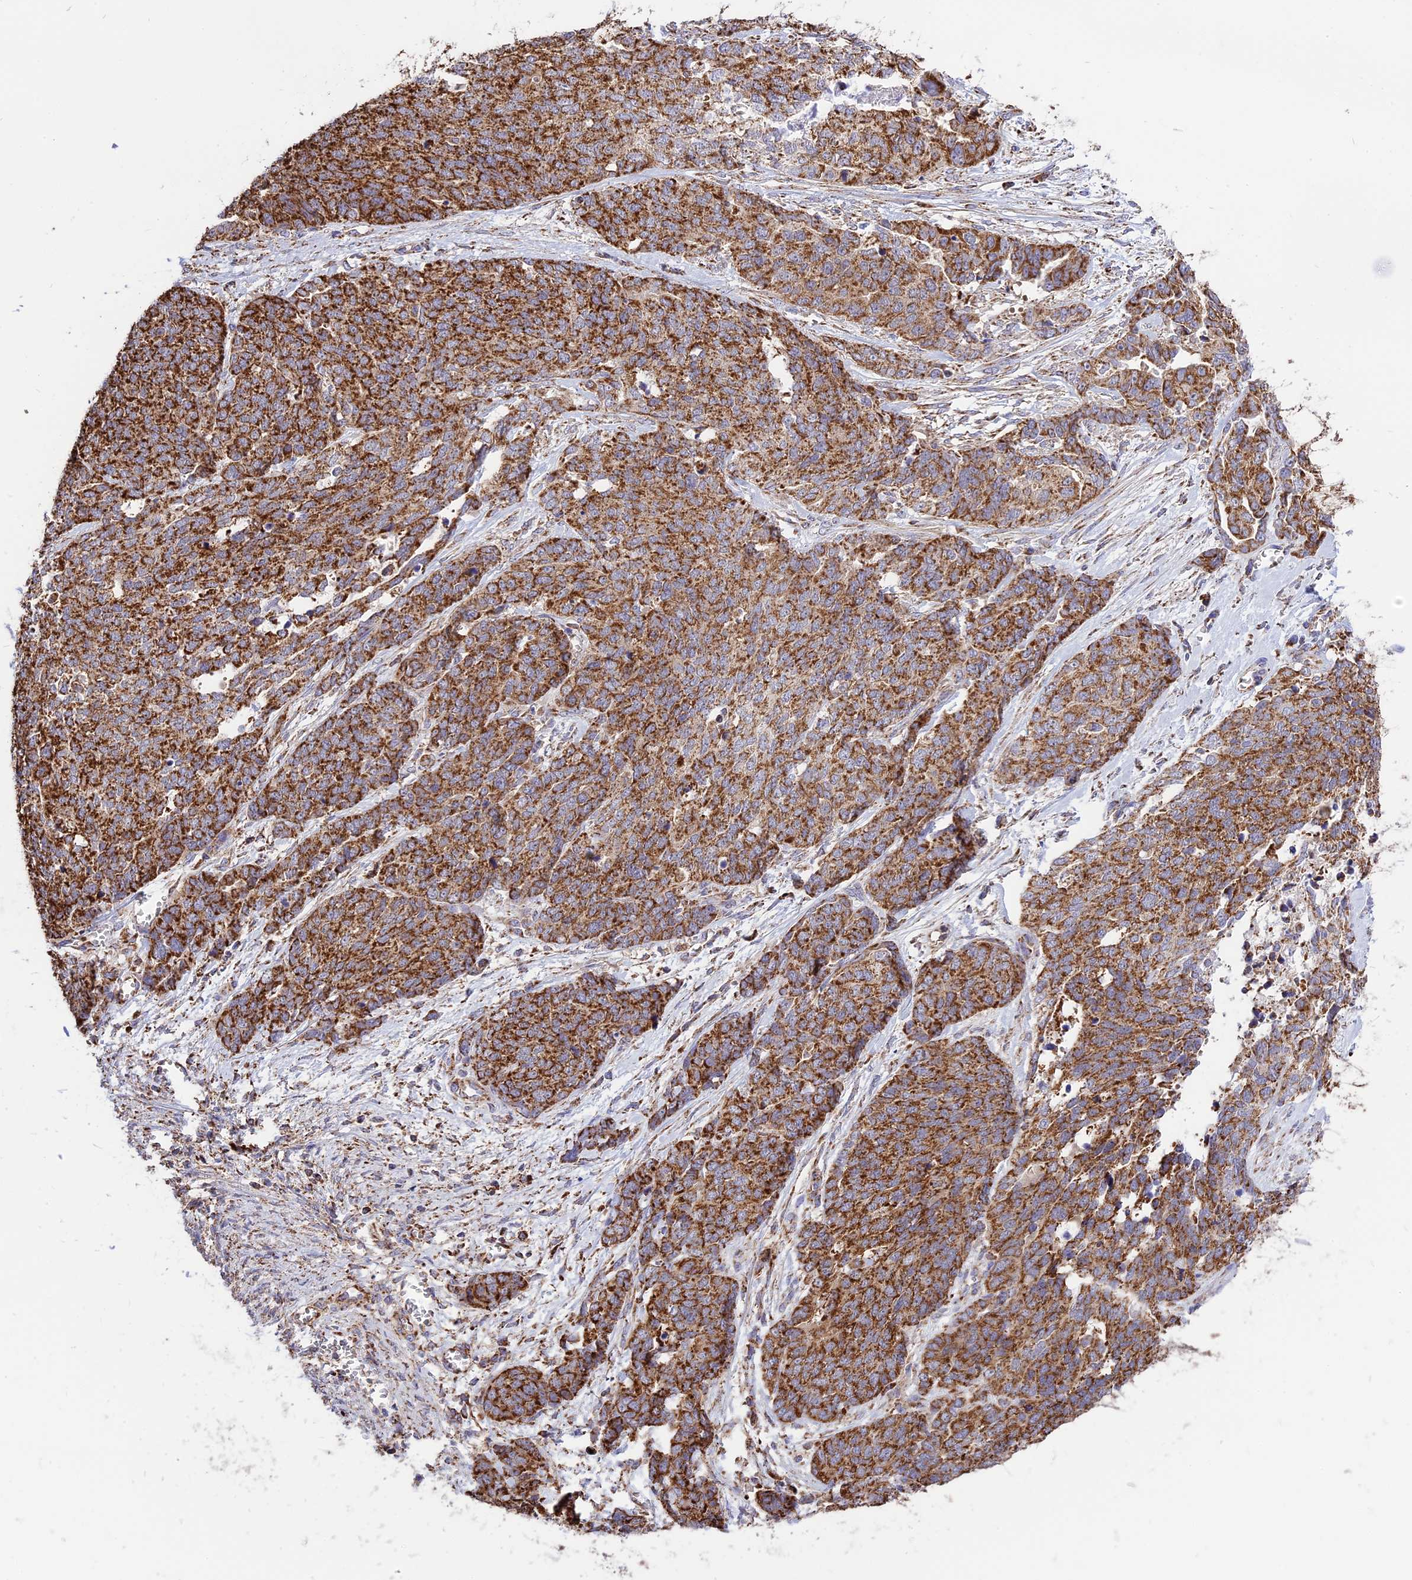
{"staining": {"intensity": "strong", "quantity": ">75%", "location": "cytoplasmic/membranous"}, "tissue": "ovarian cancer", "cell_type": "Tumor cells", "image_type": "cancer", "snomed": [{"axis": "morphology", "description": "Cystadenocarcinoma, serous, NOS"}, {"axis": "topography", "description": "Ovary"}], "caption": "Immunohistochemical staining of ovarian cancer shows high levels of strong cytoplasmic/membranous protein expression in about >75% of tumor cells.", "gene": "TTC4", "patient": {"sex": "female", "age": 44}}